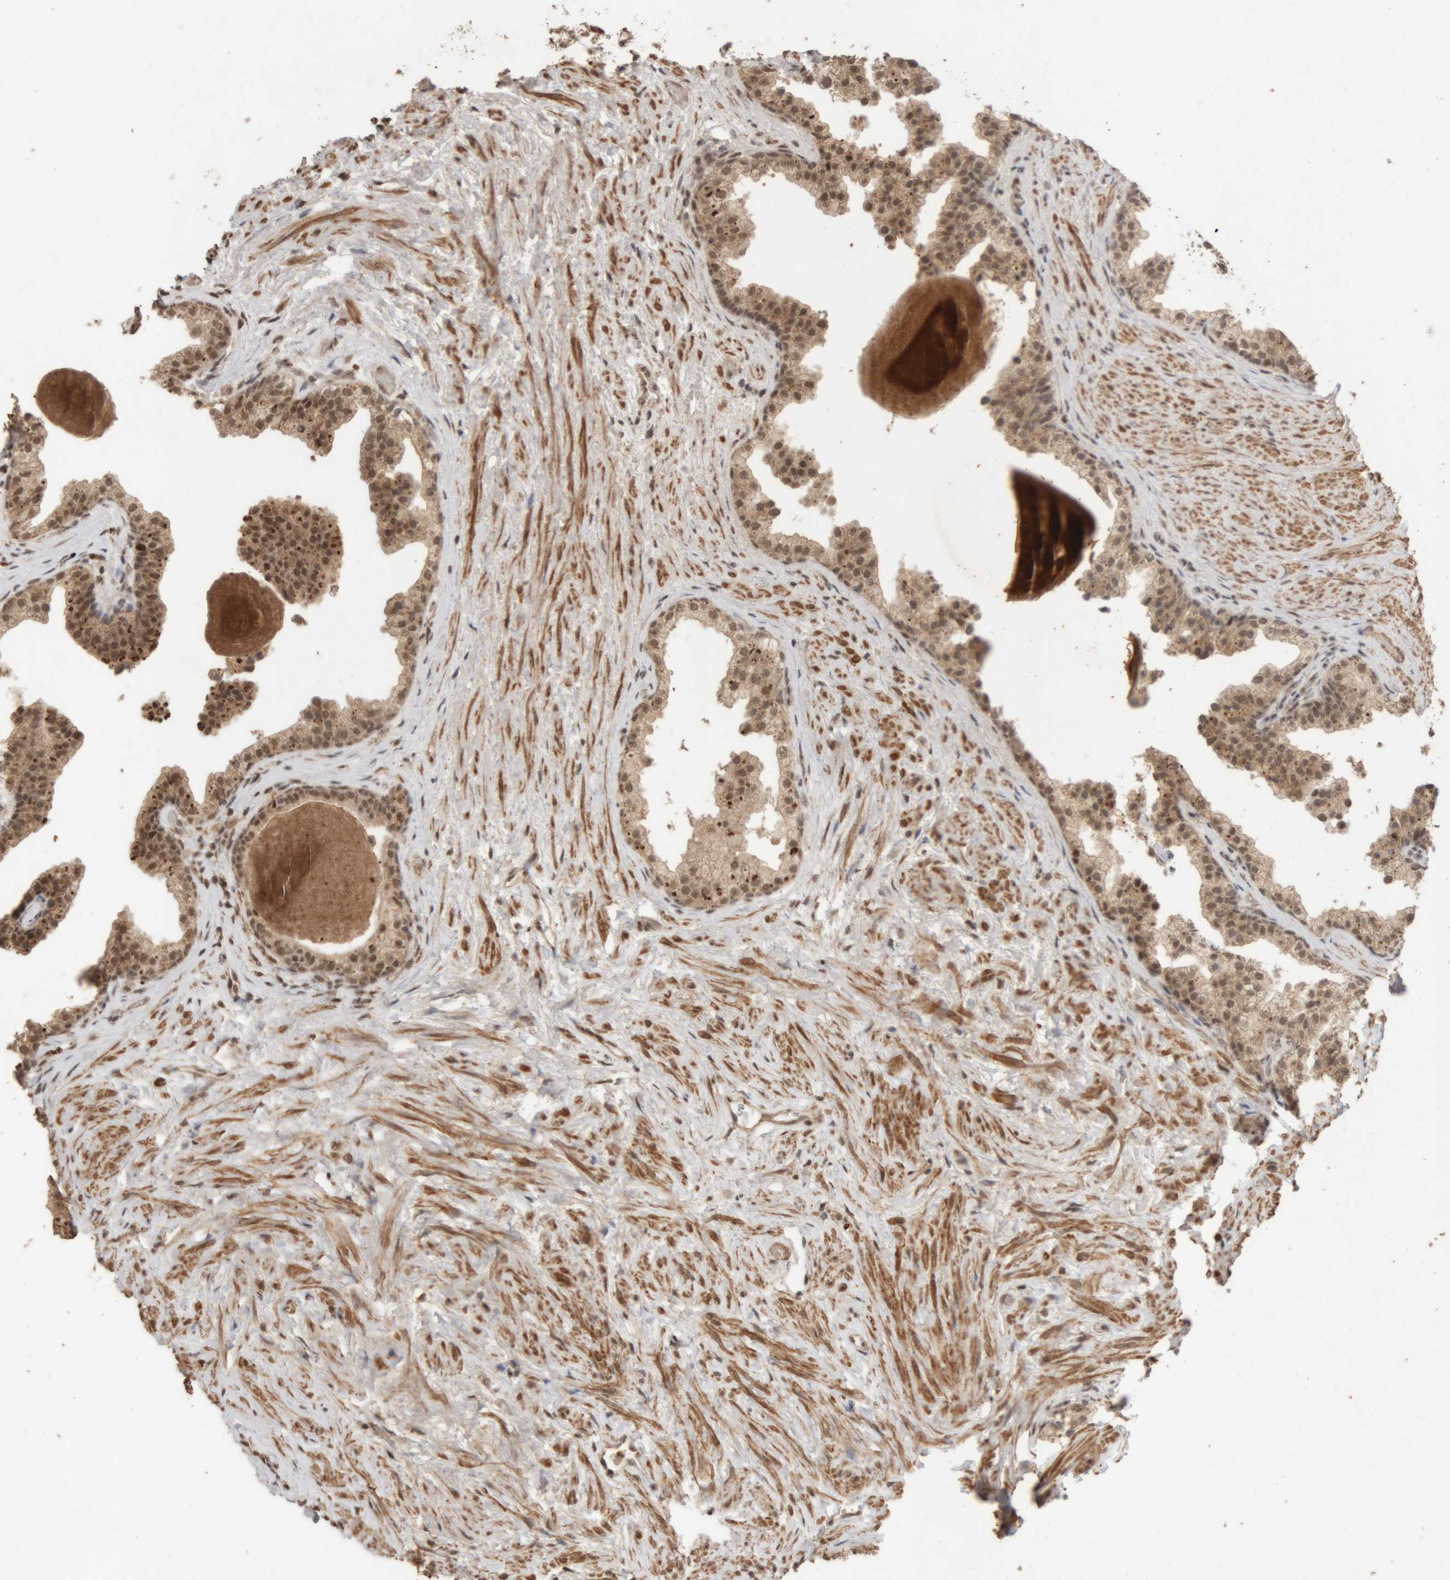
{"staining": {"intensity": "moderate", "quantity": ">75%", "location": "cytoplasmic/membranous,nuclear"}, "tissue": "prostate", "cell_type": "Glandular cells", "image_type": "normal", "snomed": [{"axis": "morphology", "description": "Normal tissue, NOS"}, {"axis": "topography", "description": "Prostate"}], "caption": "The immunohistochemical stain labels moderate cytoplasmic/membranous,nuclear staining in glandular cells of benign prostate.", "gene": "KEAP1", "patient": {"sex": "male", "age": 48}}